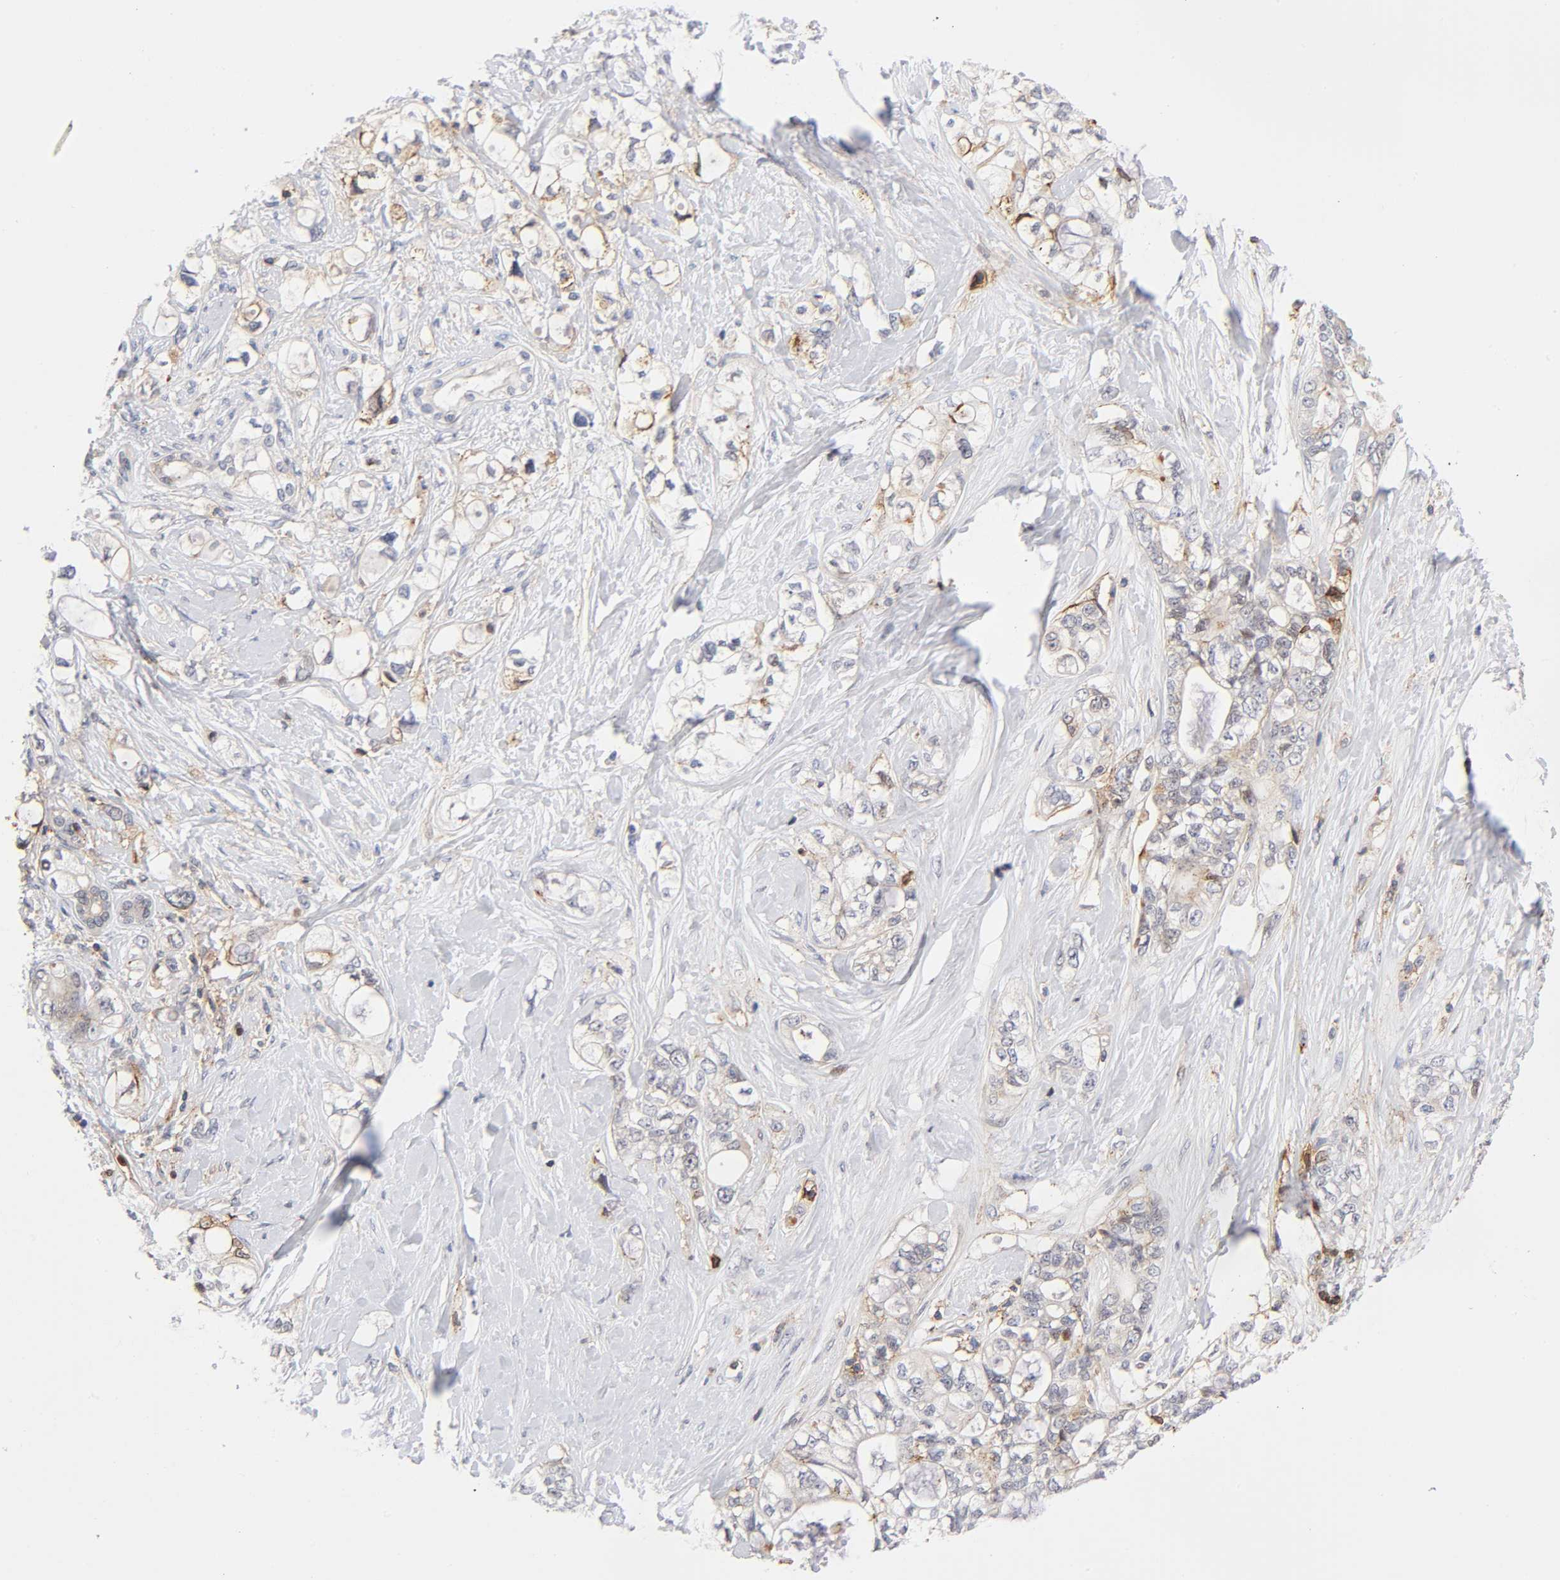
{"staining": {"intensity": "weak", "quantity": "25%-75%", "location": "cytoplasmic/membranous"}, "tissue": "pancreatic cancer", "cell_type": "Tumor cells", "image_type": "cancer", "snomed": [{"axis": "morphology", "description": "Adenocarcinoma, NOS"}, {"axis": "topography", "description": "Pancreas"}], "caption": "A histopathology image of human adenocarcinoma (pancreatic) stained for a protein reveals weak cytoplasmic/membranous brown staining in tumor cells.", "gene": "ANXA7", "patient": {"sex": "male", "age": 70}}